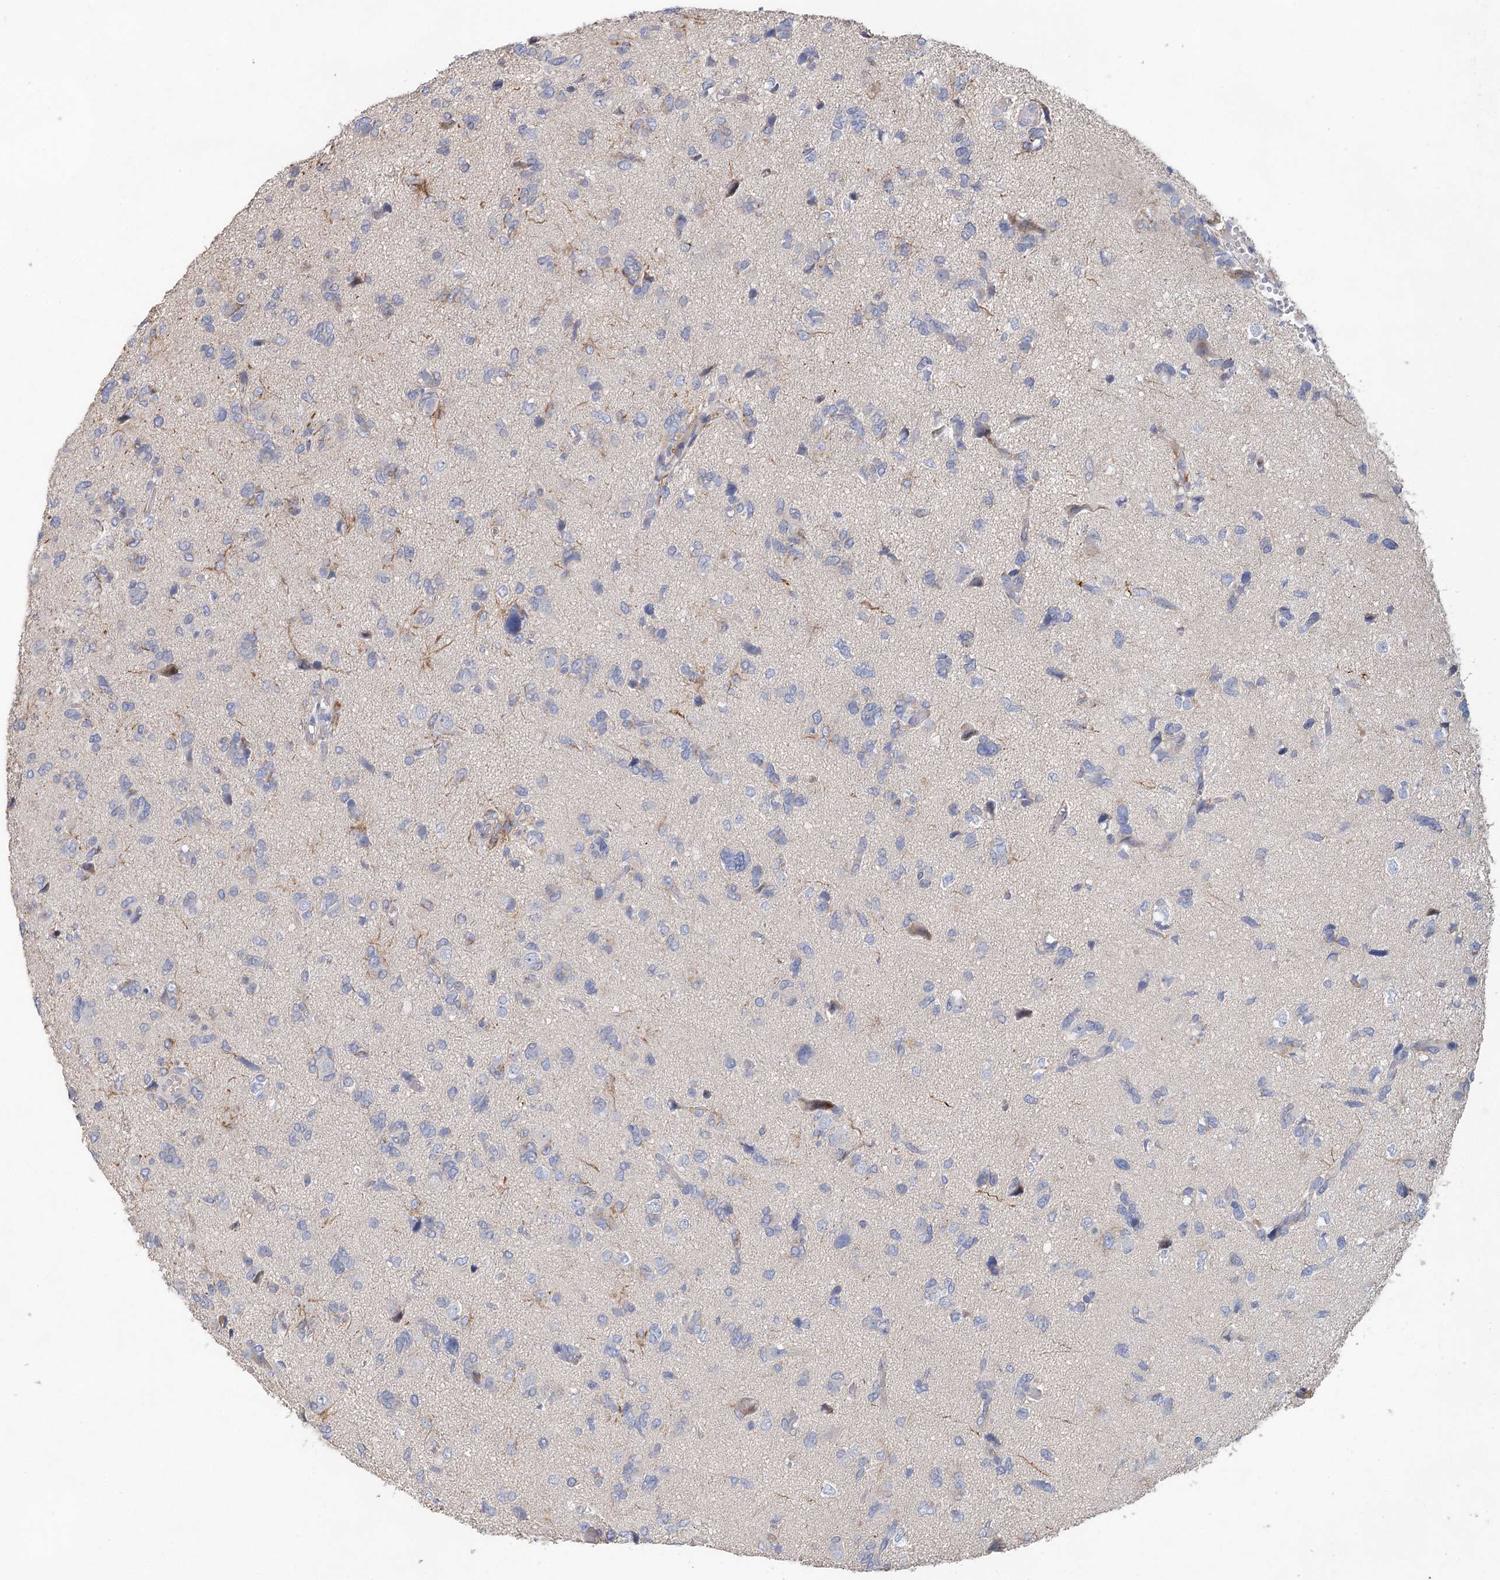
{"staining": {"intensity": "negative", "quantity": "none", "location": "none"}, "tissue": "glioma", "cell_type": "Tumor cells", "image_type": "cancer", "snomed": [{"axis": "morphology", "description": "Glioma, malignant, High grade"}, {"axis": "topography", "description": "Brain"}], "caption": "Tumor cells show no significant protein expression in malignant glioma (high-grade).", "gene": "MYL6B", "patient": {"sex": "female", "age": 59}}